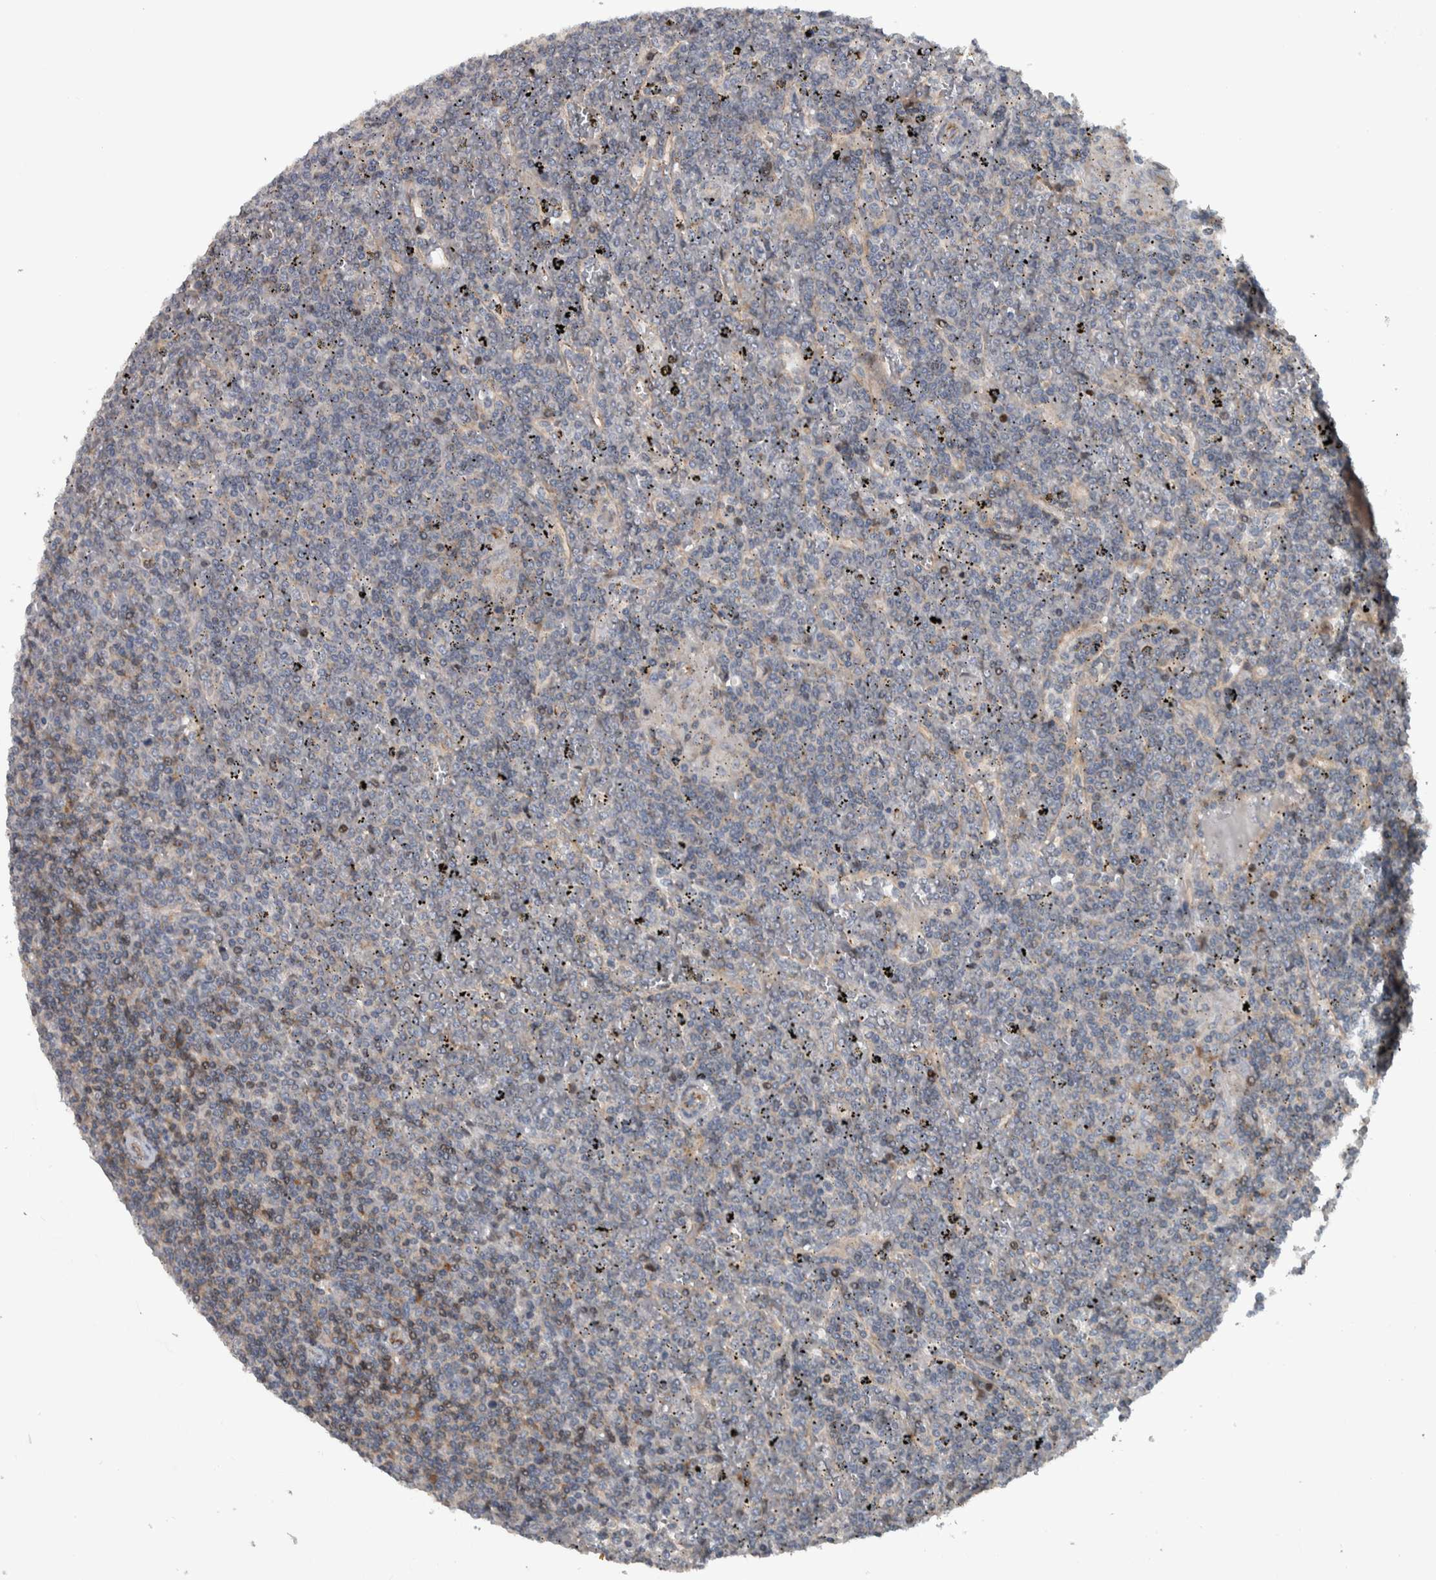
{"staining": {"intensity": "negative", "quantity": "none", "location": "none"}, "tissue": "lymphoma", "cell_type": "Tumor cells", "image_type": "cancer", "snomed": [{"axis": "morphology", "description": "Malignant lymphoma, non-Hodgkin's type, Low grade"}, {"axis": "topography", "description": "Spleen"}], "caption": "Tumor cells show no significant expression in low-grade malignant lymphoma, non-Hodgkin's type.", "gene": "BAIAP2L1", "patient": {"sex": "female", "age": 19}}